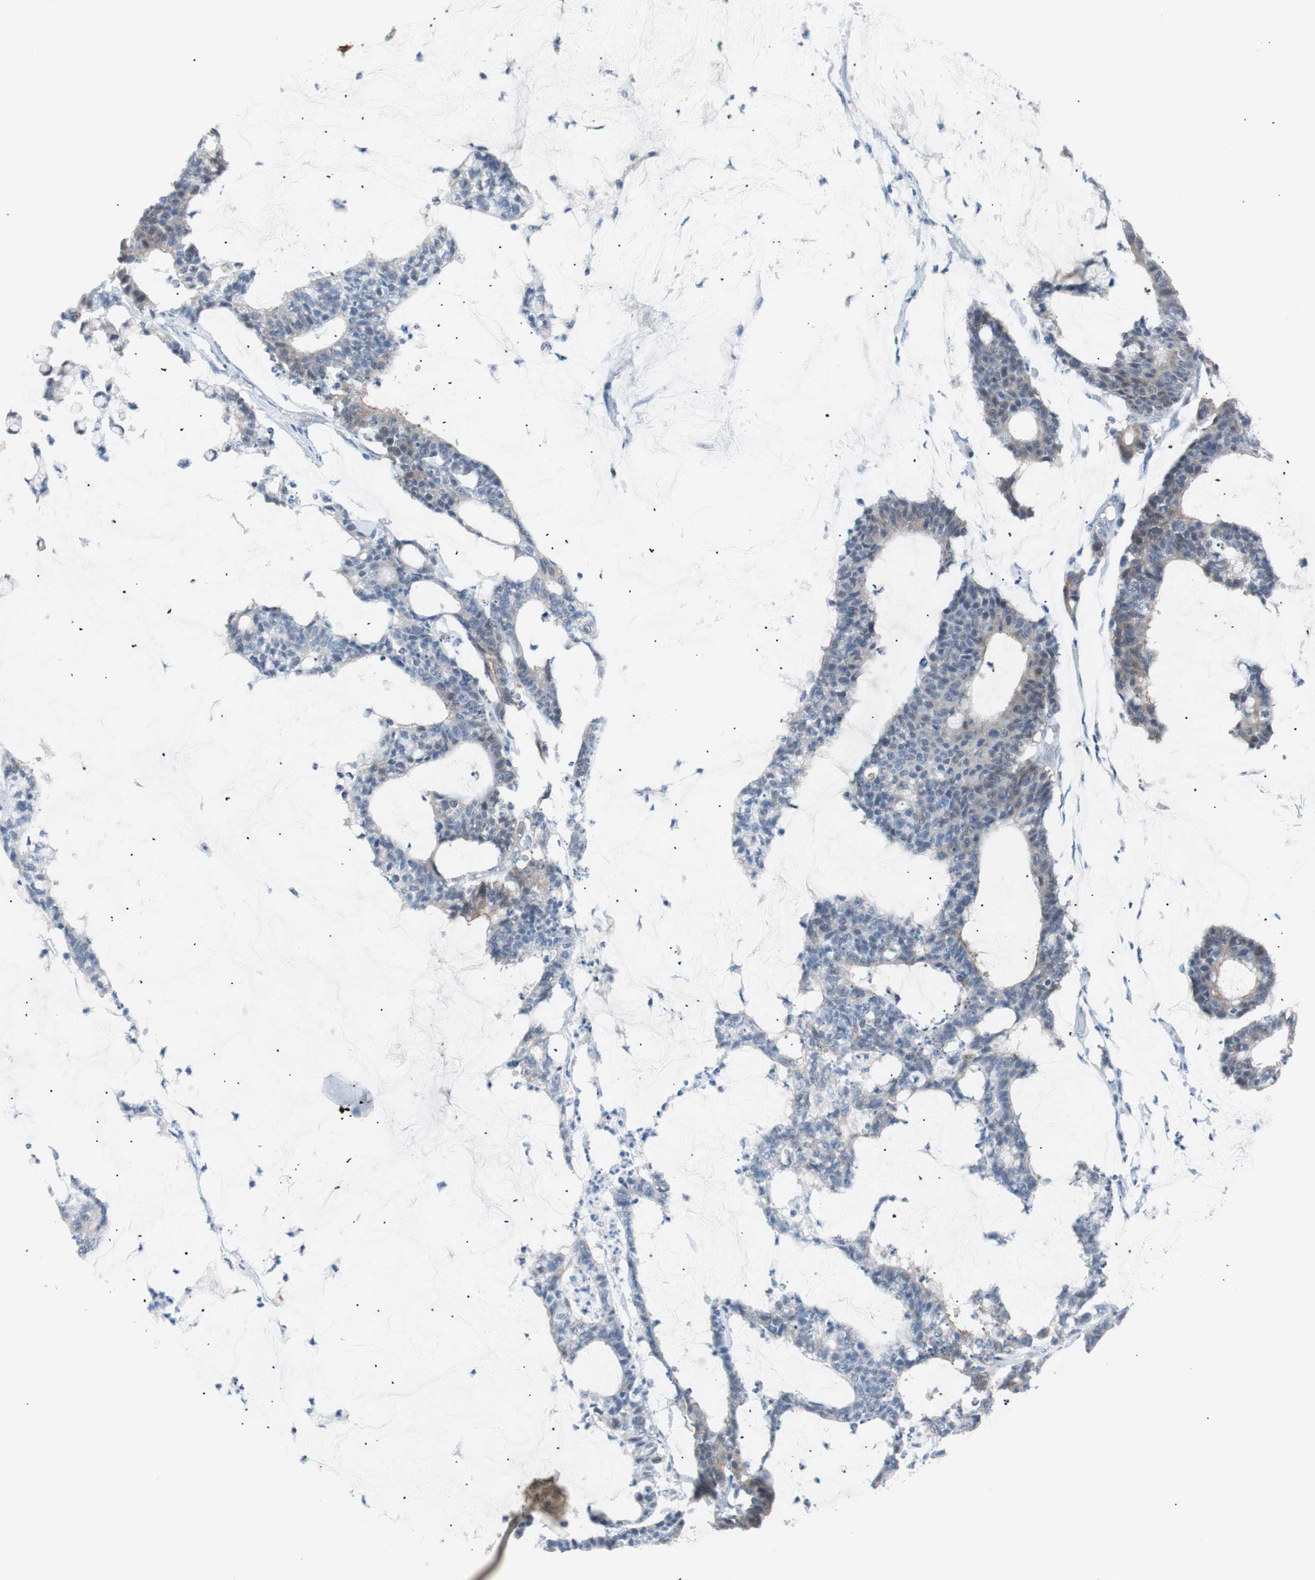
{"staining": {"intensity": "strong", "quantity": ">75%", "location": "cytoplasmic/membranous"}, "tissue": "colorectal cancer", "cell_type": "Tumor cells", "image_type": "cancer", "snomed": [{"axis": "morphology", "description": "Adenocarcinoma, NOS"}, {"axis": "topography", "description": "Colon"}], "caption": "The immunohistochemical stain shows strong cytoplasmic/membranous expression in tumor cells of adenocarcinoma (colorectal) tissue.", "gene": "VIL1", "patient": {"sex": "female", "age": 84}}